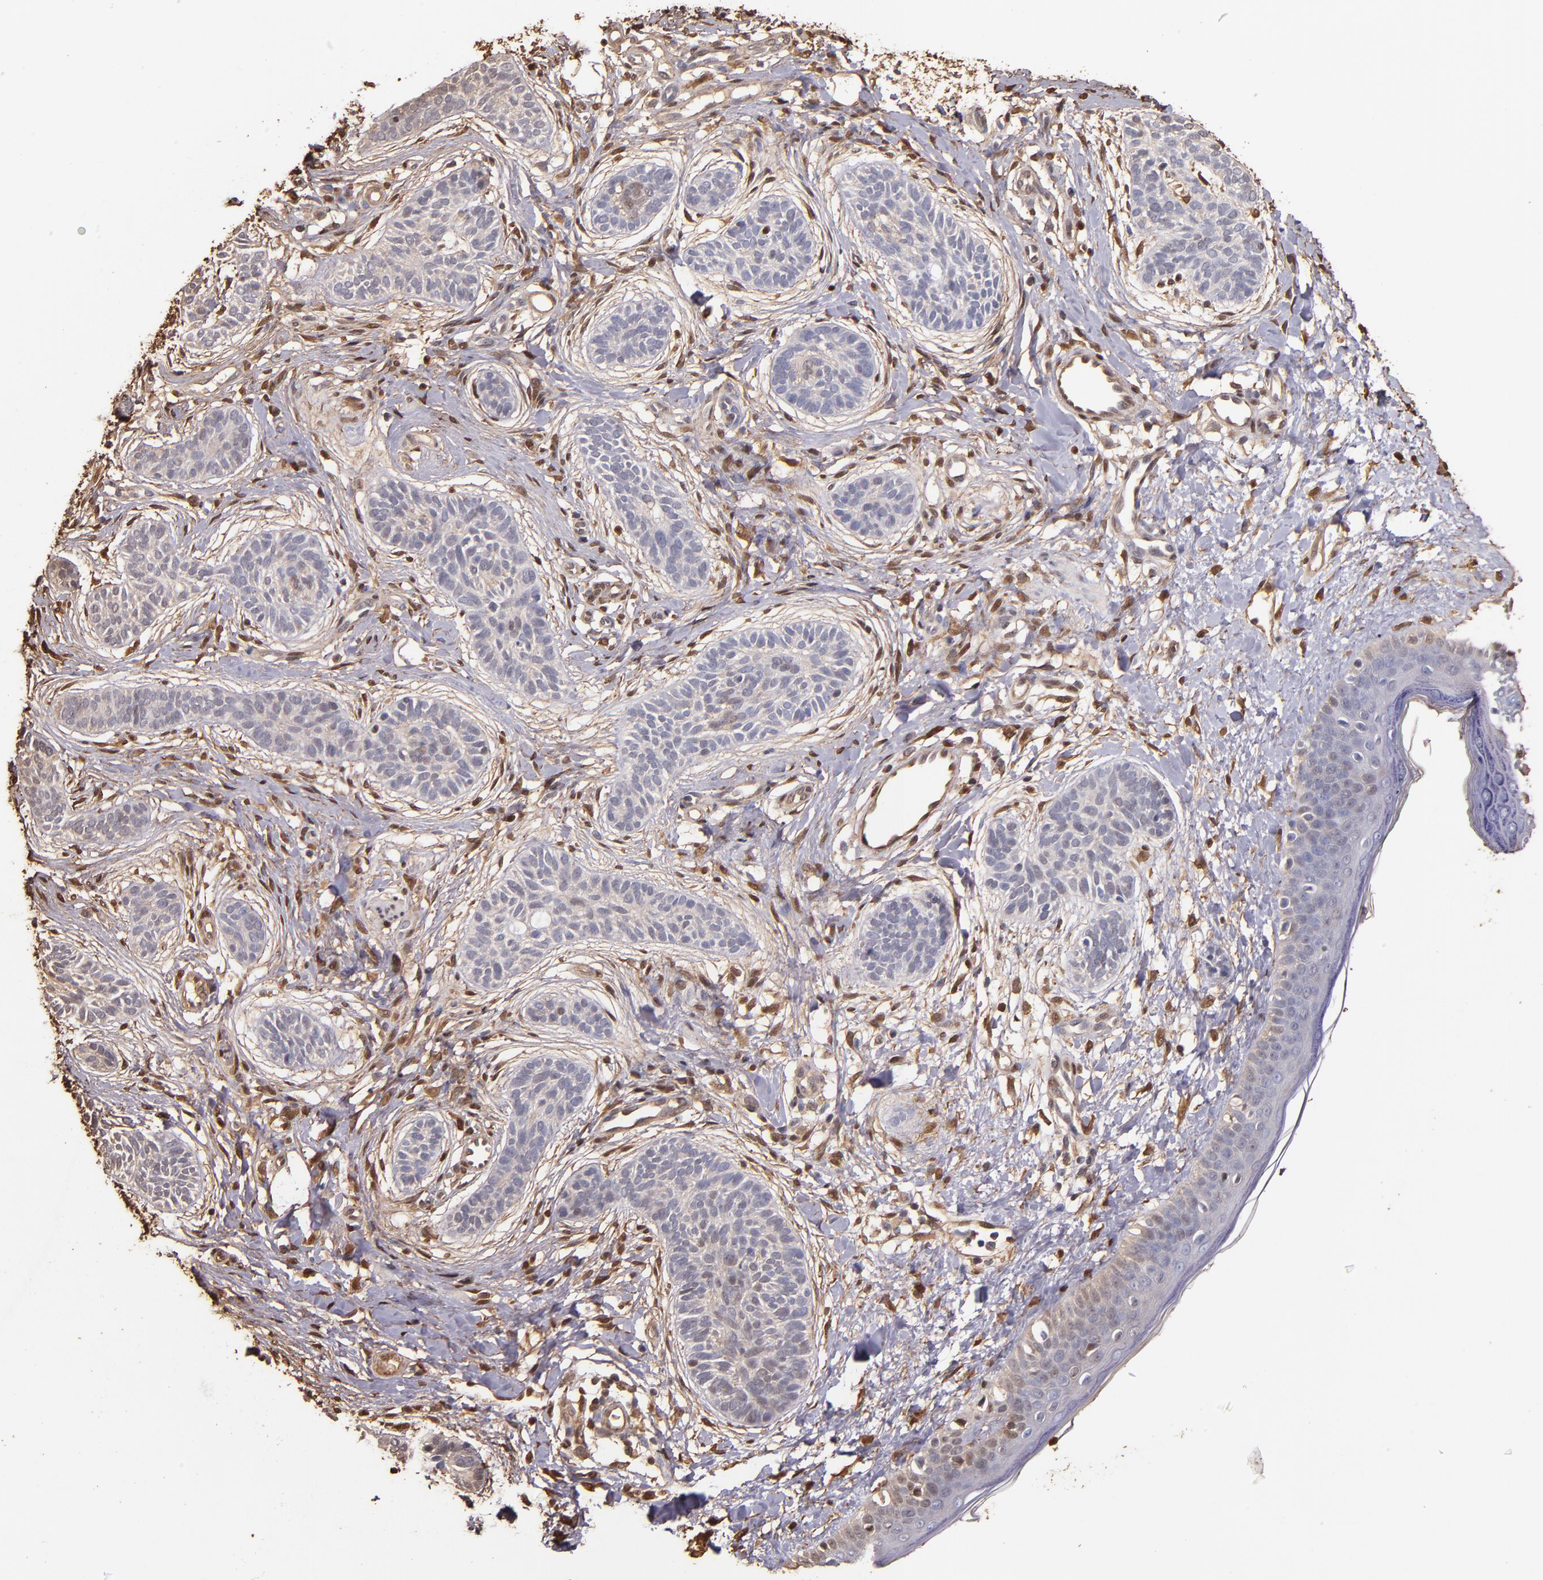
{"staining": {"intensity": "weak", "quantity": "<25%", "location": "cytoplasmic/membranous"}, "tissue": "skin cancer", "cell_type": "Tumor cells", "image_type": "cancer", "snomed": [{"axis": "morphology", "description": "Normal tissue, NOS"}, {"axis": "morphology", "description": "Basal cell carcinoma"}, {"axis": "topography", "description": "Skin"}], "caption": "High power microscopy photomicrograph of an IHC photomicrograph of skin cancer, revealing no significant staining in tumor cells.", "gene": "S100A6", "patient": {"sex": "male", "age": 63}}